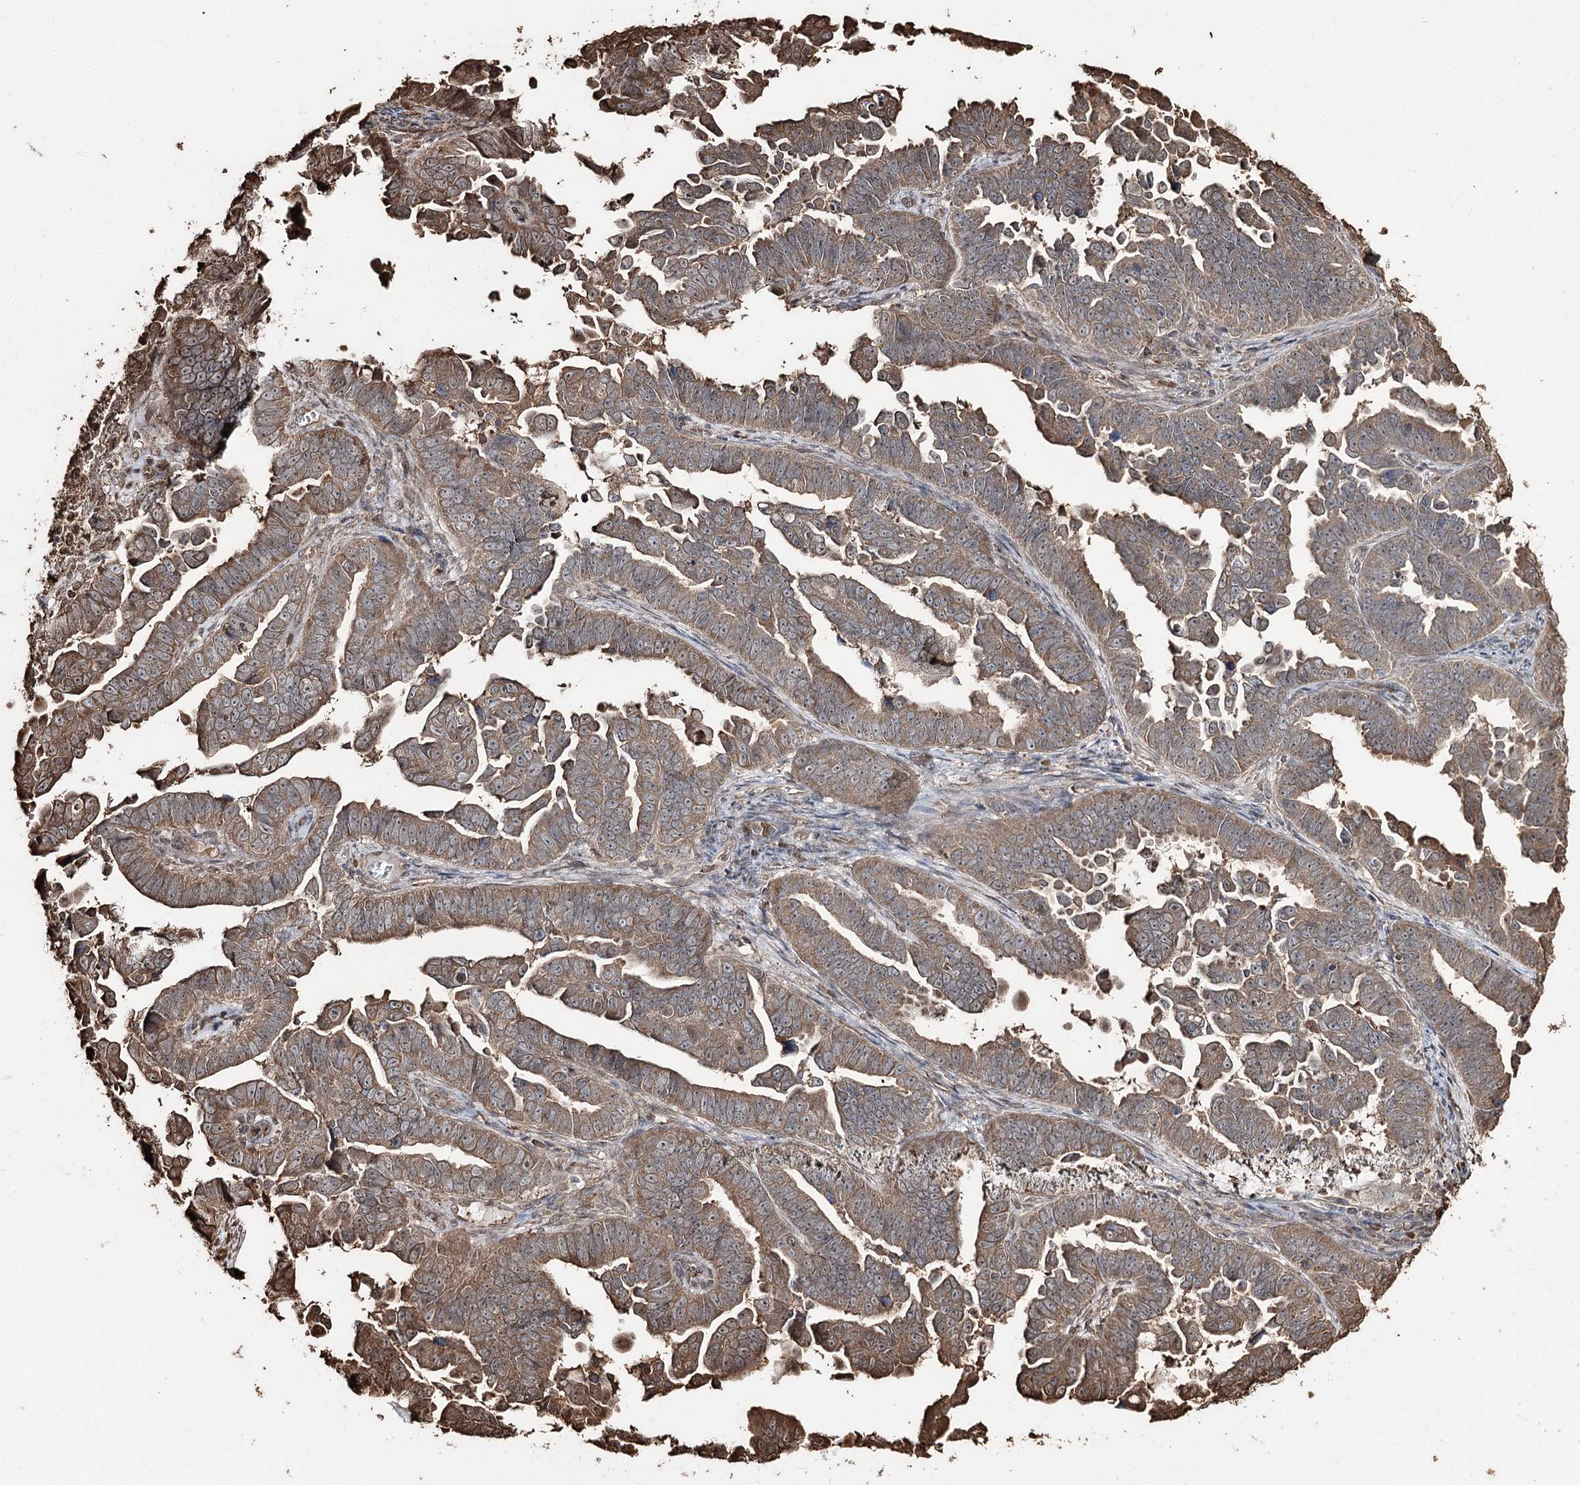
{"staining": {"intensity": "moderate", "quantity": ">75%", "location": "cytoplasmic/membranous"}, "tissue": "endometrial cancer", "cell_type": "Tumor cells", "image_type": "cancer", "snomed": [{"axis": "morphology", "description": "Adenocarcinoma, NOS"}, {"axis": "topography", "description": "Endometrium"}], "caption": "There is medium levels of moderate cytoplasmic/membranous positivity in tumor cells of endometrial cancer, as demonstrated by immunohistochemical staining (brown color).", "gene": "PLCH1", "patient": {"sex": "female", "age": 75}}